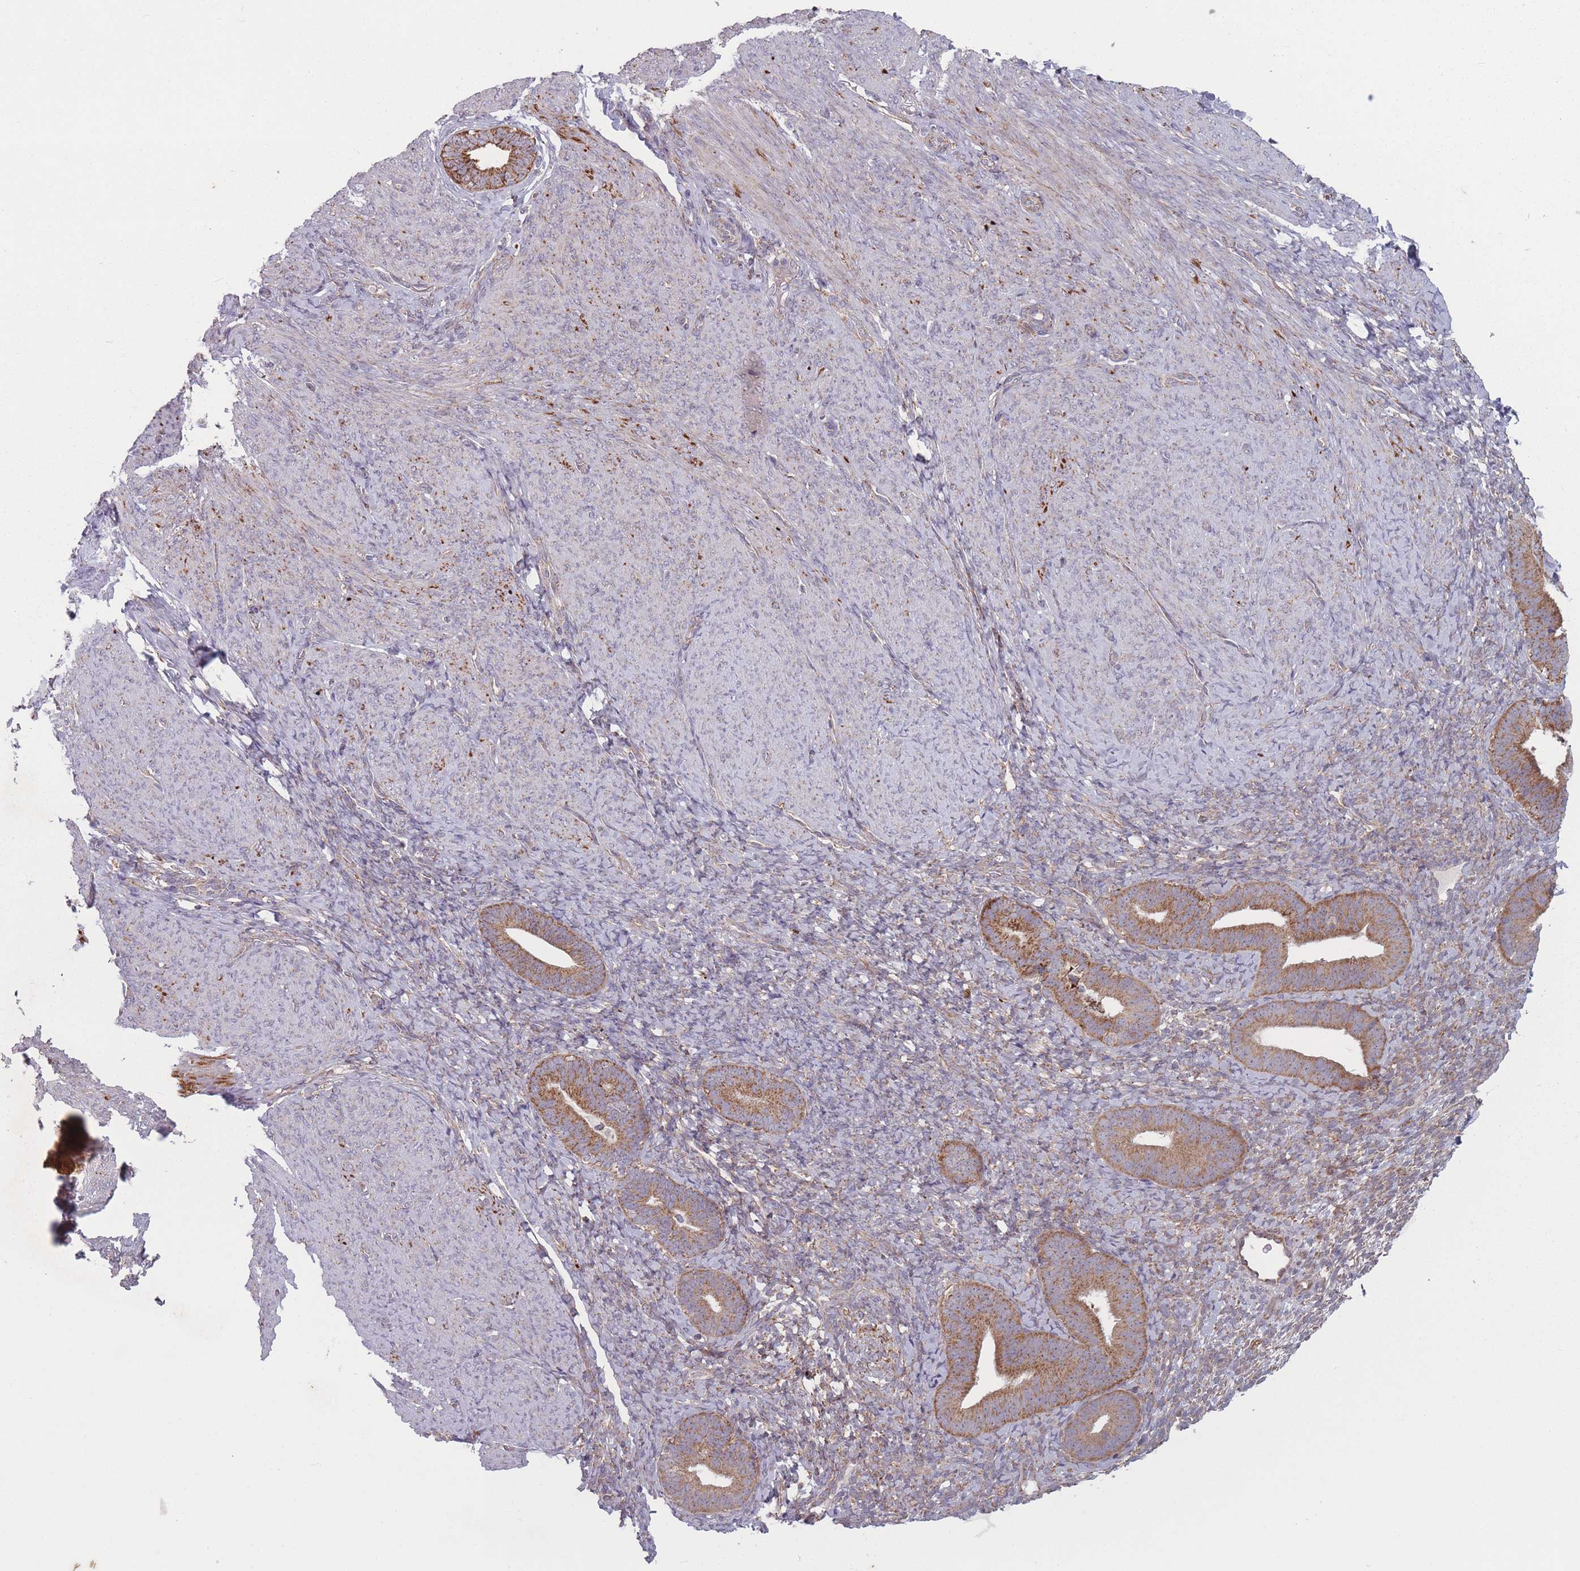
{"staining": {"intensity": "weak", "quantity": "<25%", "location": "cytoplasmic/membranous"}, "tissue": "endometrium", "cell_type": "Cells in endometrial stroma", "image_type": "normal", "snomed": [{"axis": "morphology", "description": "Normal tissue, NOS"}, {"axis": "topography", "description": "Endometrium"}], "caption": "High magnification brightfield microscopy of benign endometrium stained with DAB (3,3'-diaminobenzidine) (brown) and counterstained with hematoxylin (blue): cells in endometrial stroma show no significant positivity.", "gene": "OR10Q1", "patient": {"sex": "female", "age": 65}}